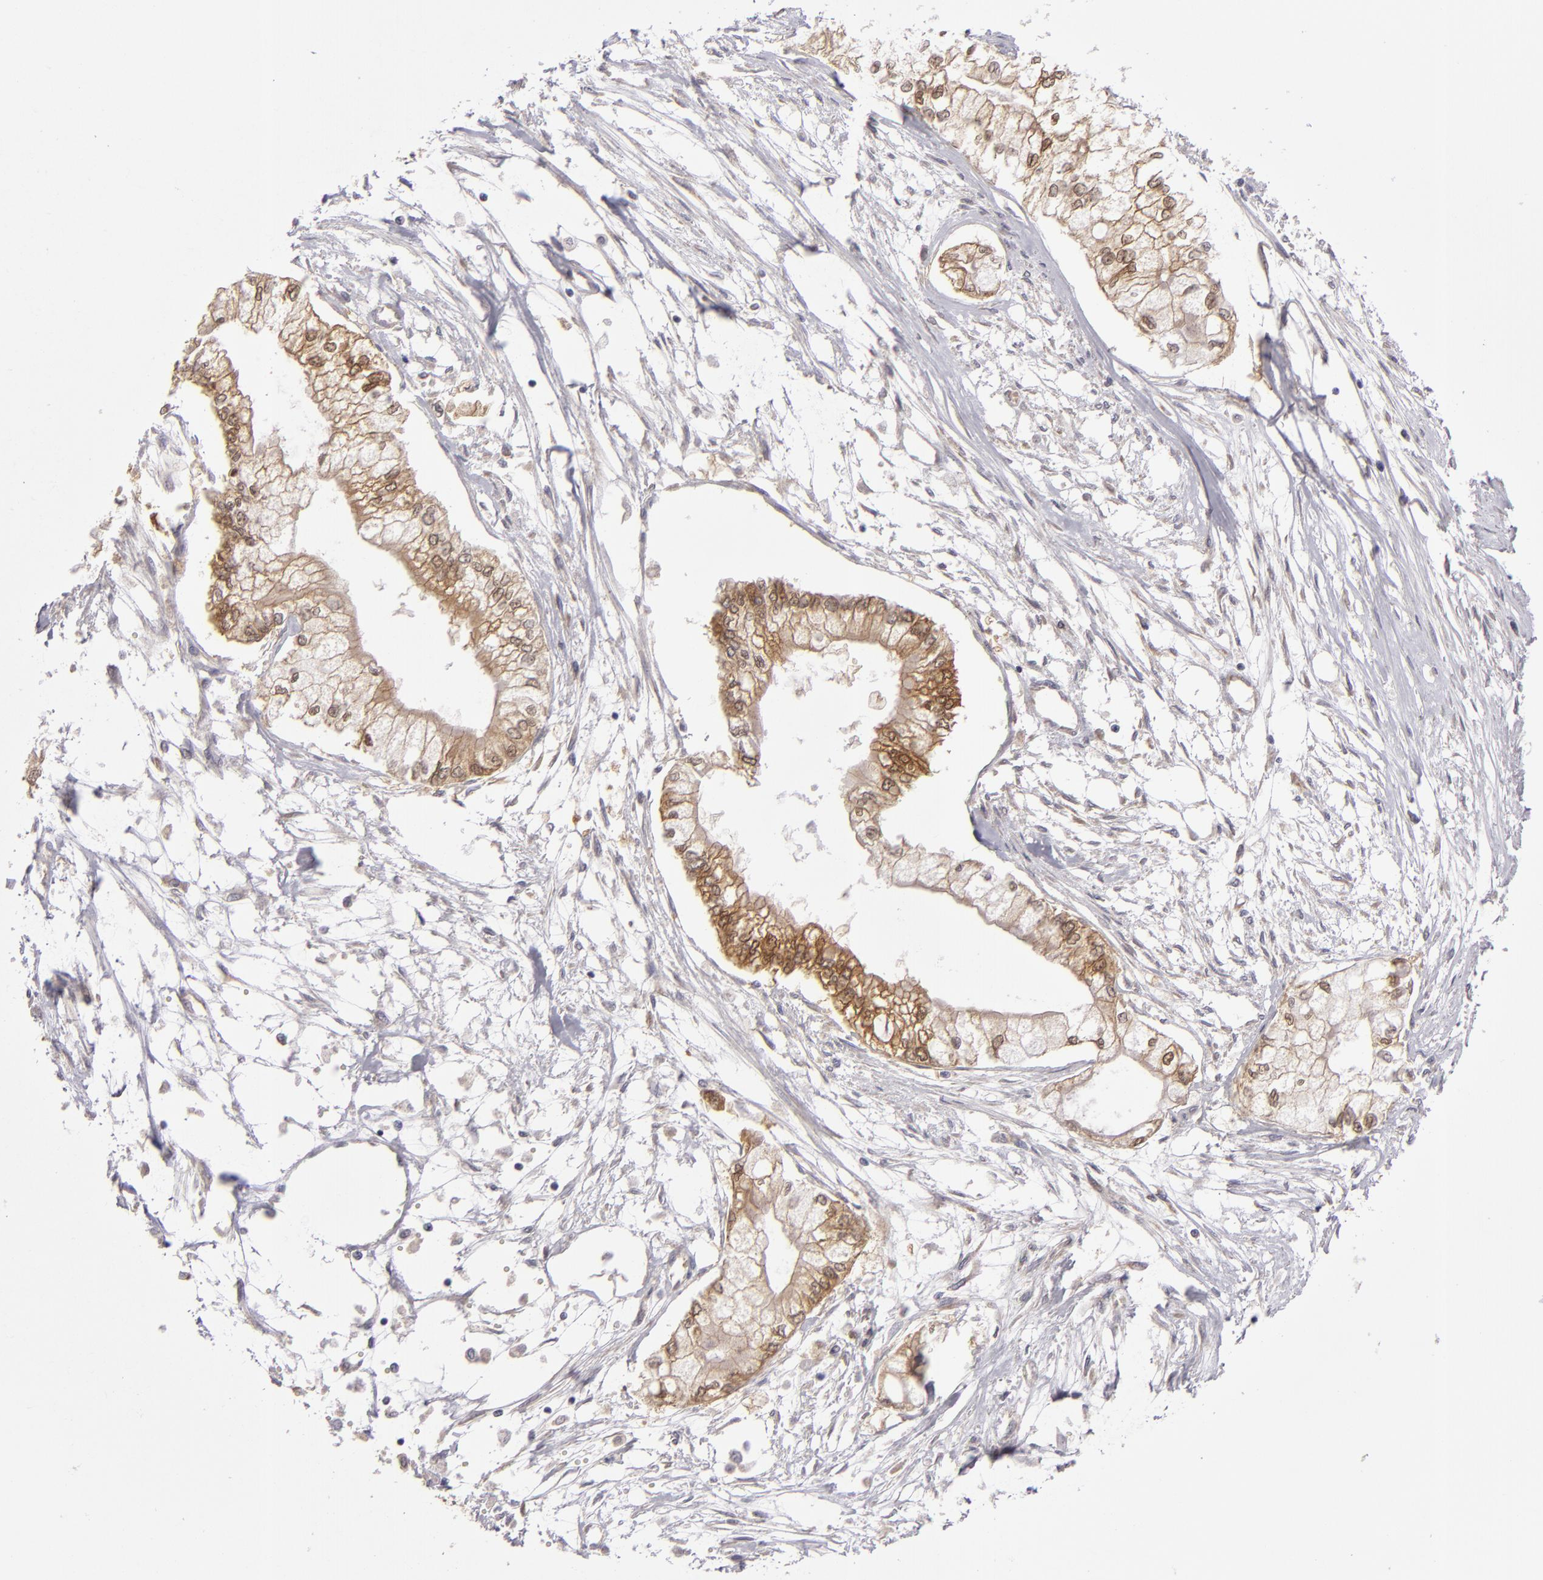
{"staining": {"intensity": "moderate", "quantity": ">75%", "location": "cytoplasmic/membranous"}, "tissue": "pancreatic cancer", "cell_type": "Tumor cells", "image_type": "cancer", "snomed": [{"axis": "morphology", "description": "Adenocarcinoma, NOS"}, {"axis": "topography", "description": "Pancreas"}], "caption": "IHC micrograph of pancreatic adenocarcinoma stained for a protein (brown), which shows medium levels of moderate cytoplasmic/membranous staining in about >75% of tumor cells.", "gene": "SH2D4A", "patient": {"sex": "male", "age": 79}}